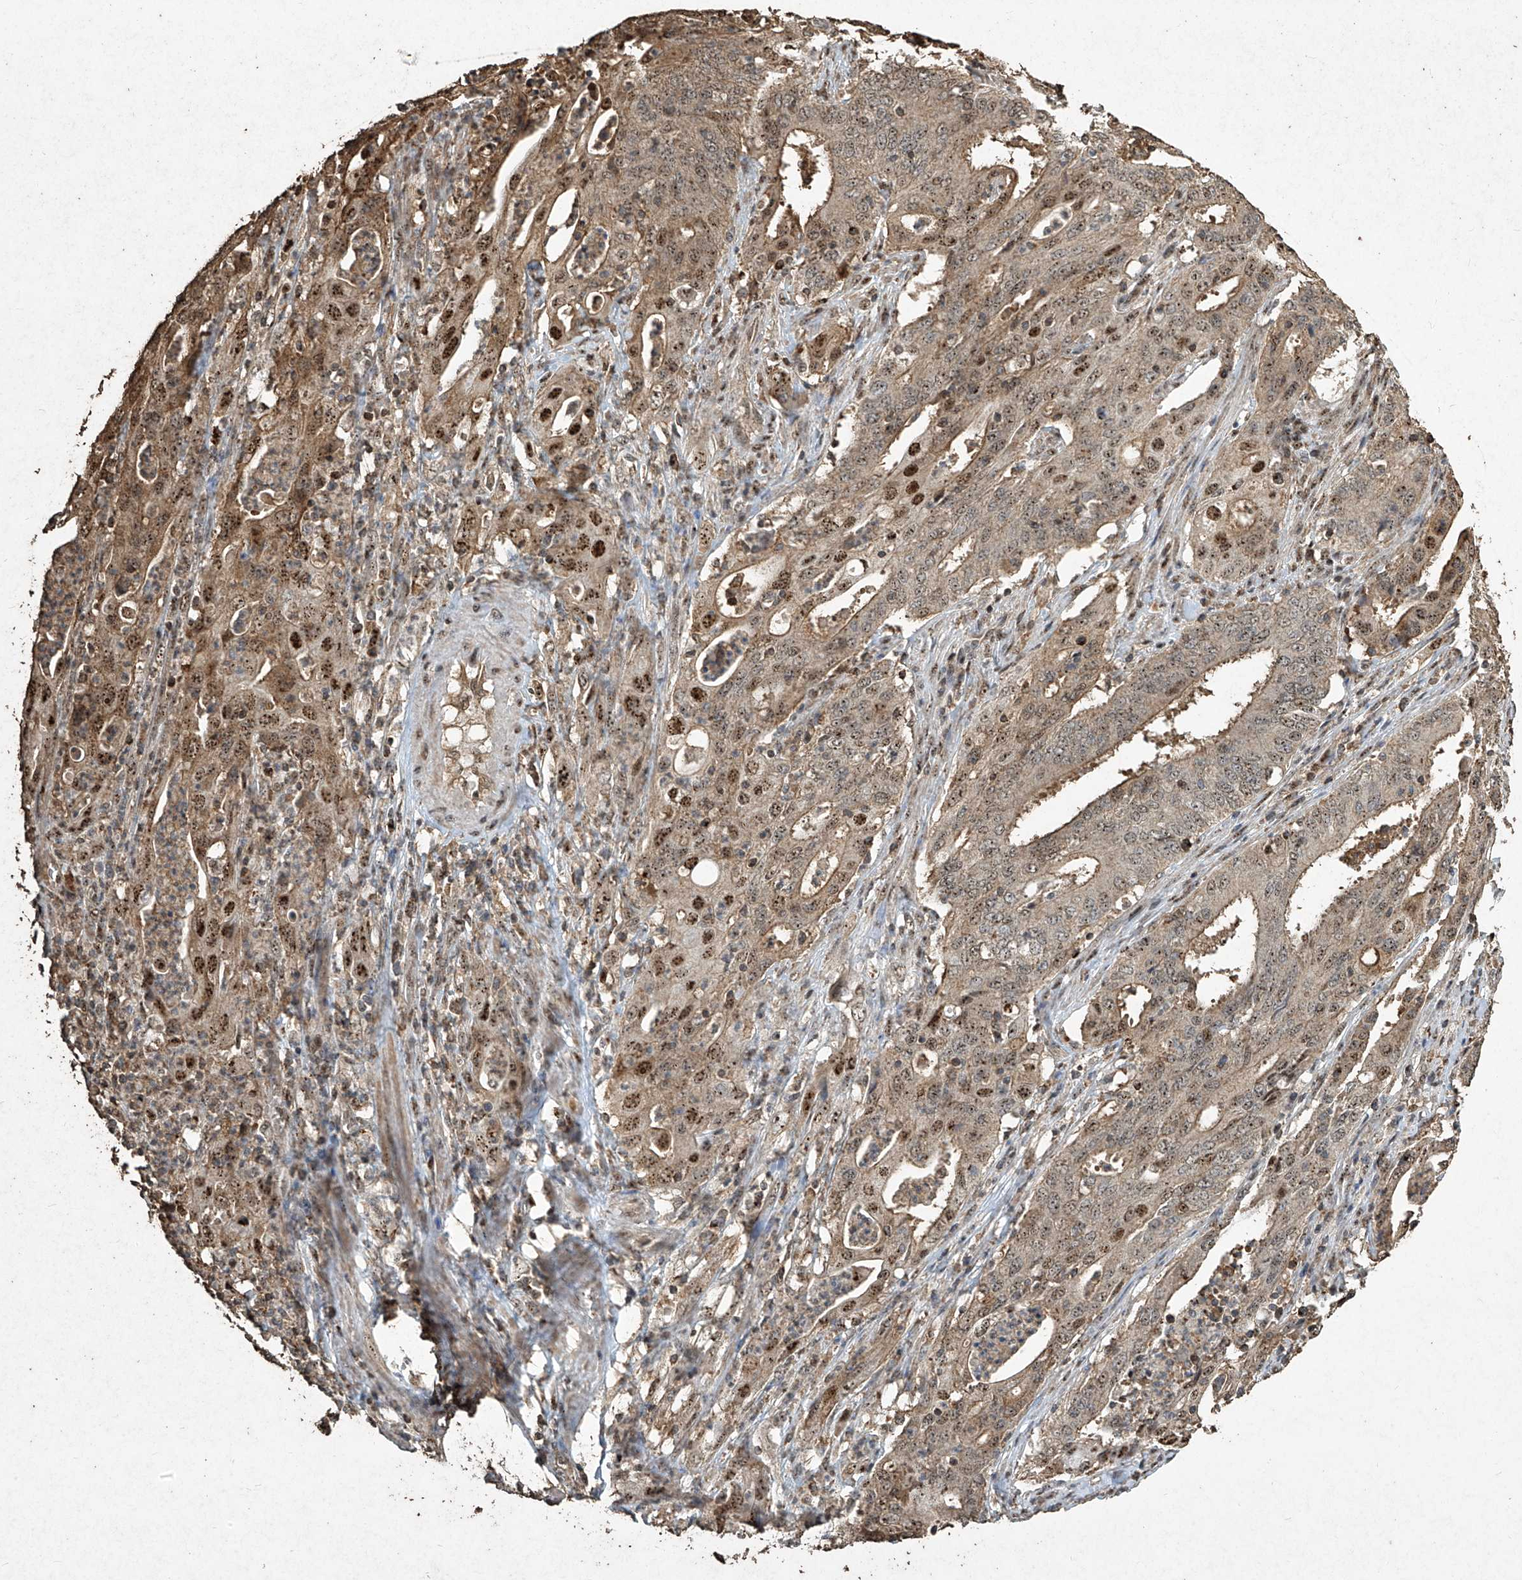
{"staining": {"intensity": "moderate", "quantity": "25%-75%", "location": "cytoplasmic/membranous,nuclear"}, "tissue": "cervical cancer", "cell_type": "Tumor cells", "image_type": "cancer", "snomed": [{"axis": "morphology", "description": "Adenocarcinoma, NOS"}, {"axis": "topography", "description": "Cervix"}], "caption": "Cervical adenocarcinoma stained with IHC reveals moderate cytoplasmic/membranous and nuclear positivity in approximately 25%-75% of tumor cells.", "gene": "ERBB3", "patient": {"sex": "female", "age": 44}}